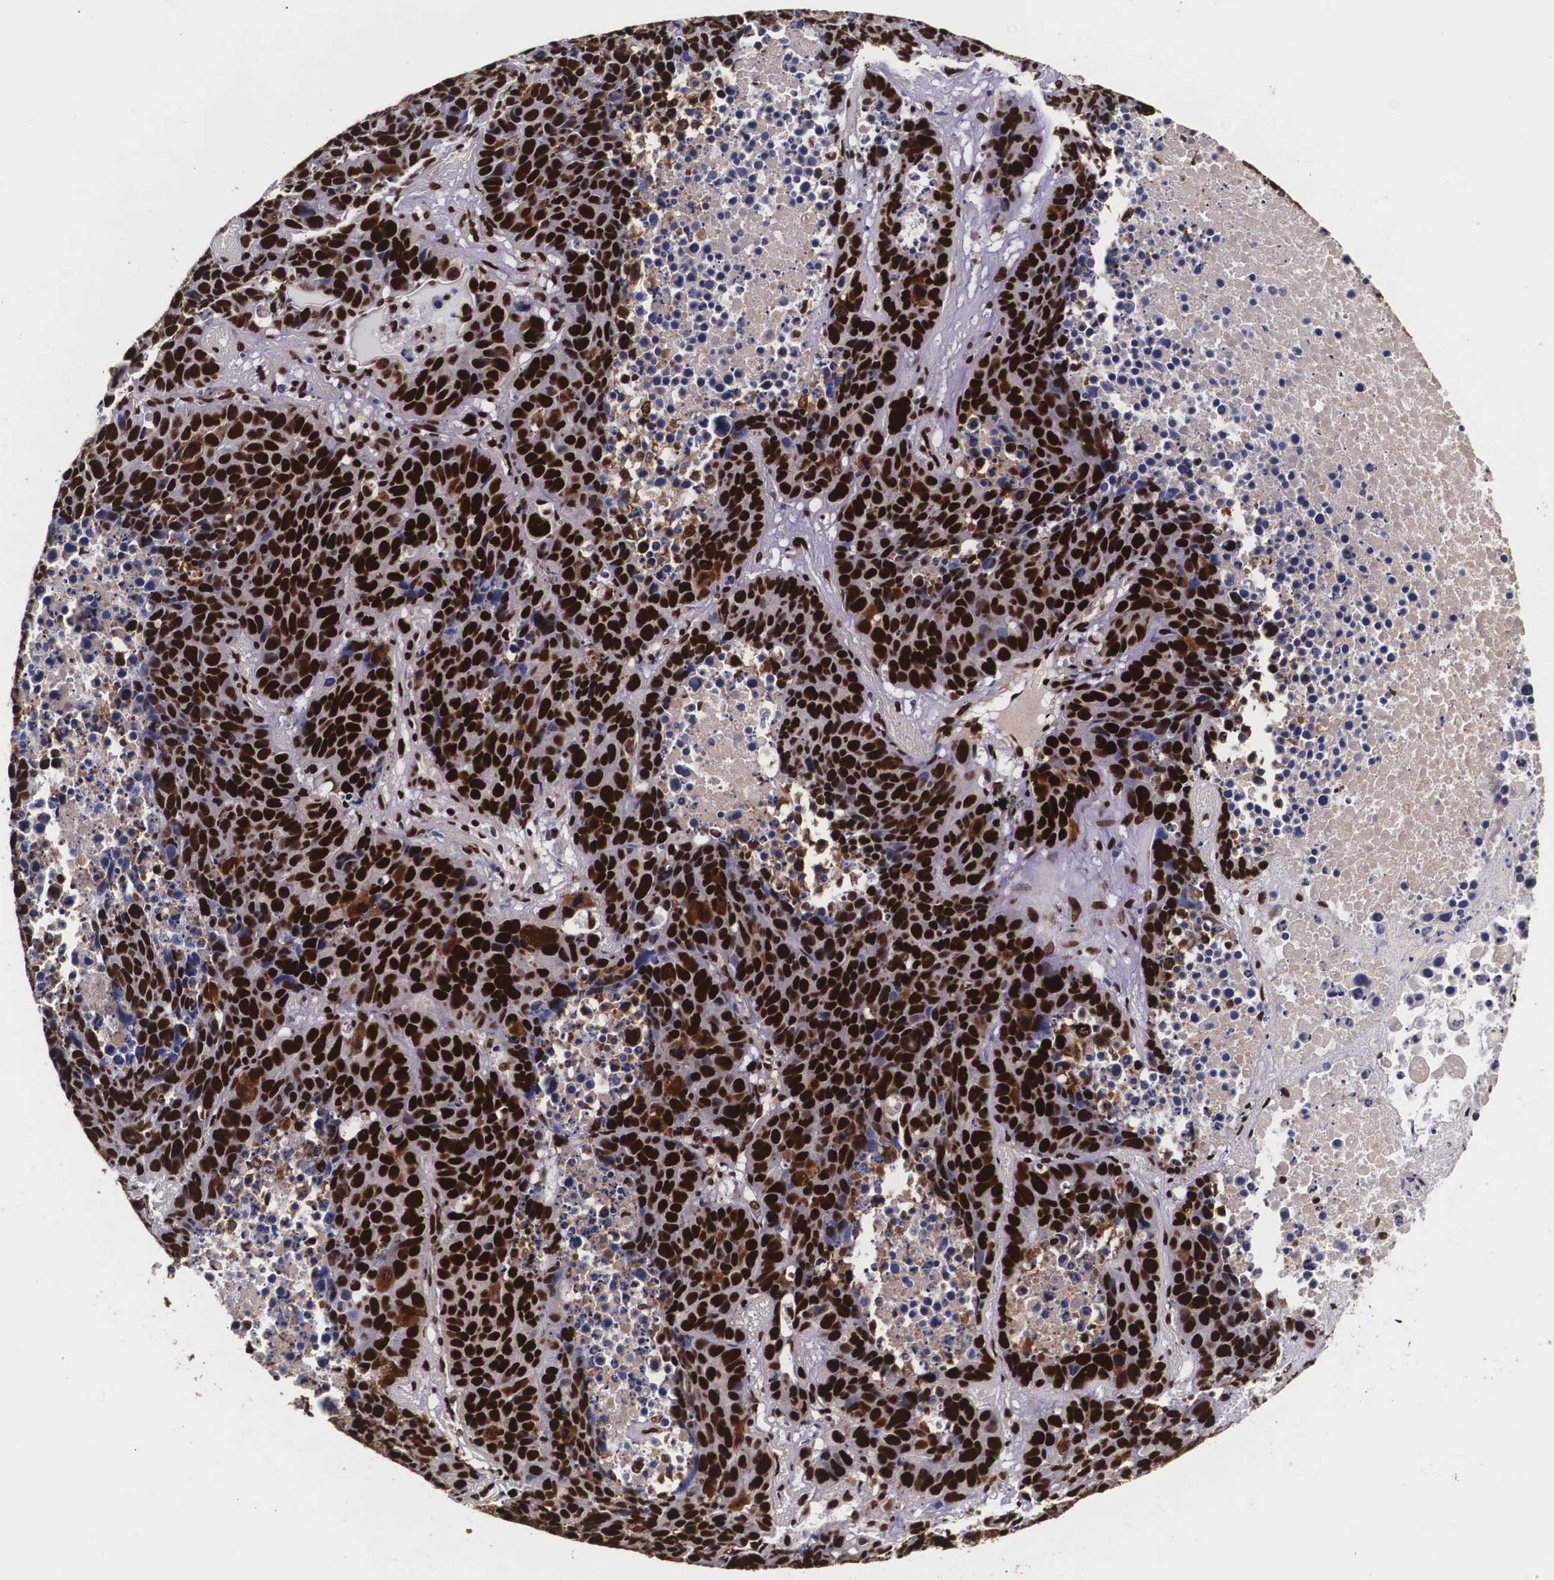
{"staining": {"intensity": "strong", "quantity": ">75%", "location": "cytoplasmic/membranous,nuclear"}, "tissue": "lung cancer", "cell_type": "Tumor cells", "image_type": "cancer", "snomed": [{"axis": "morphology", "description": "Carcinoid, malignant, NOS"}, {"axis": "topography", "description": "Lung"}], "caption": "This histopathology image displays immunohistochemistry (IHC) staining of lung cancer, with high strong cytoplasmic/membranous and nuclear positivity in approximately >75% of tumor cells.", "gene": "PABPN1", "patient": {"sex": "male", "age": 60}}